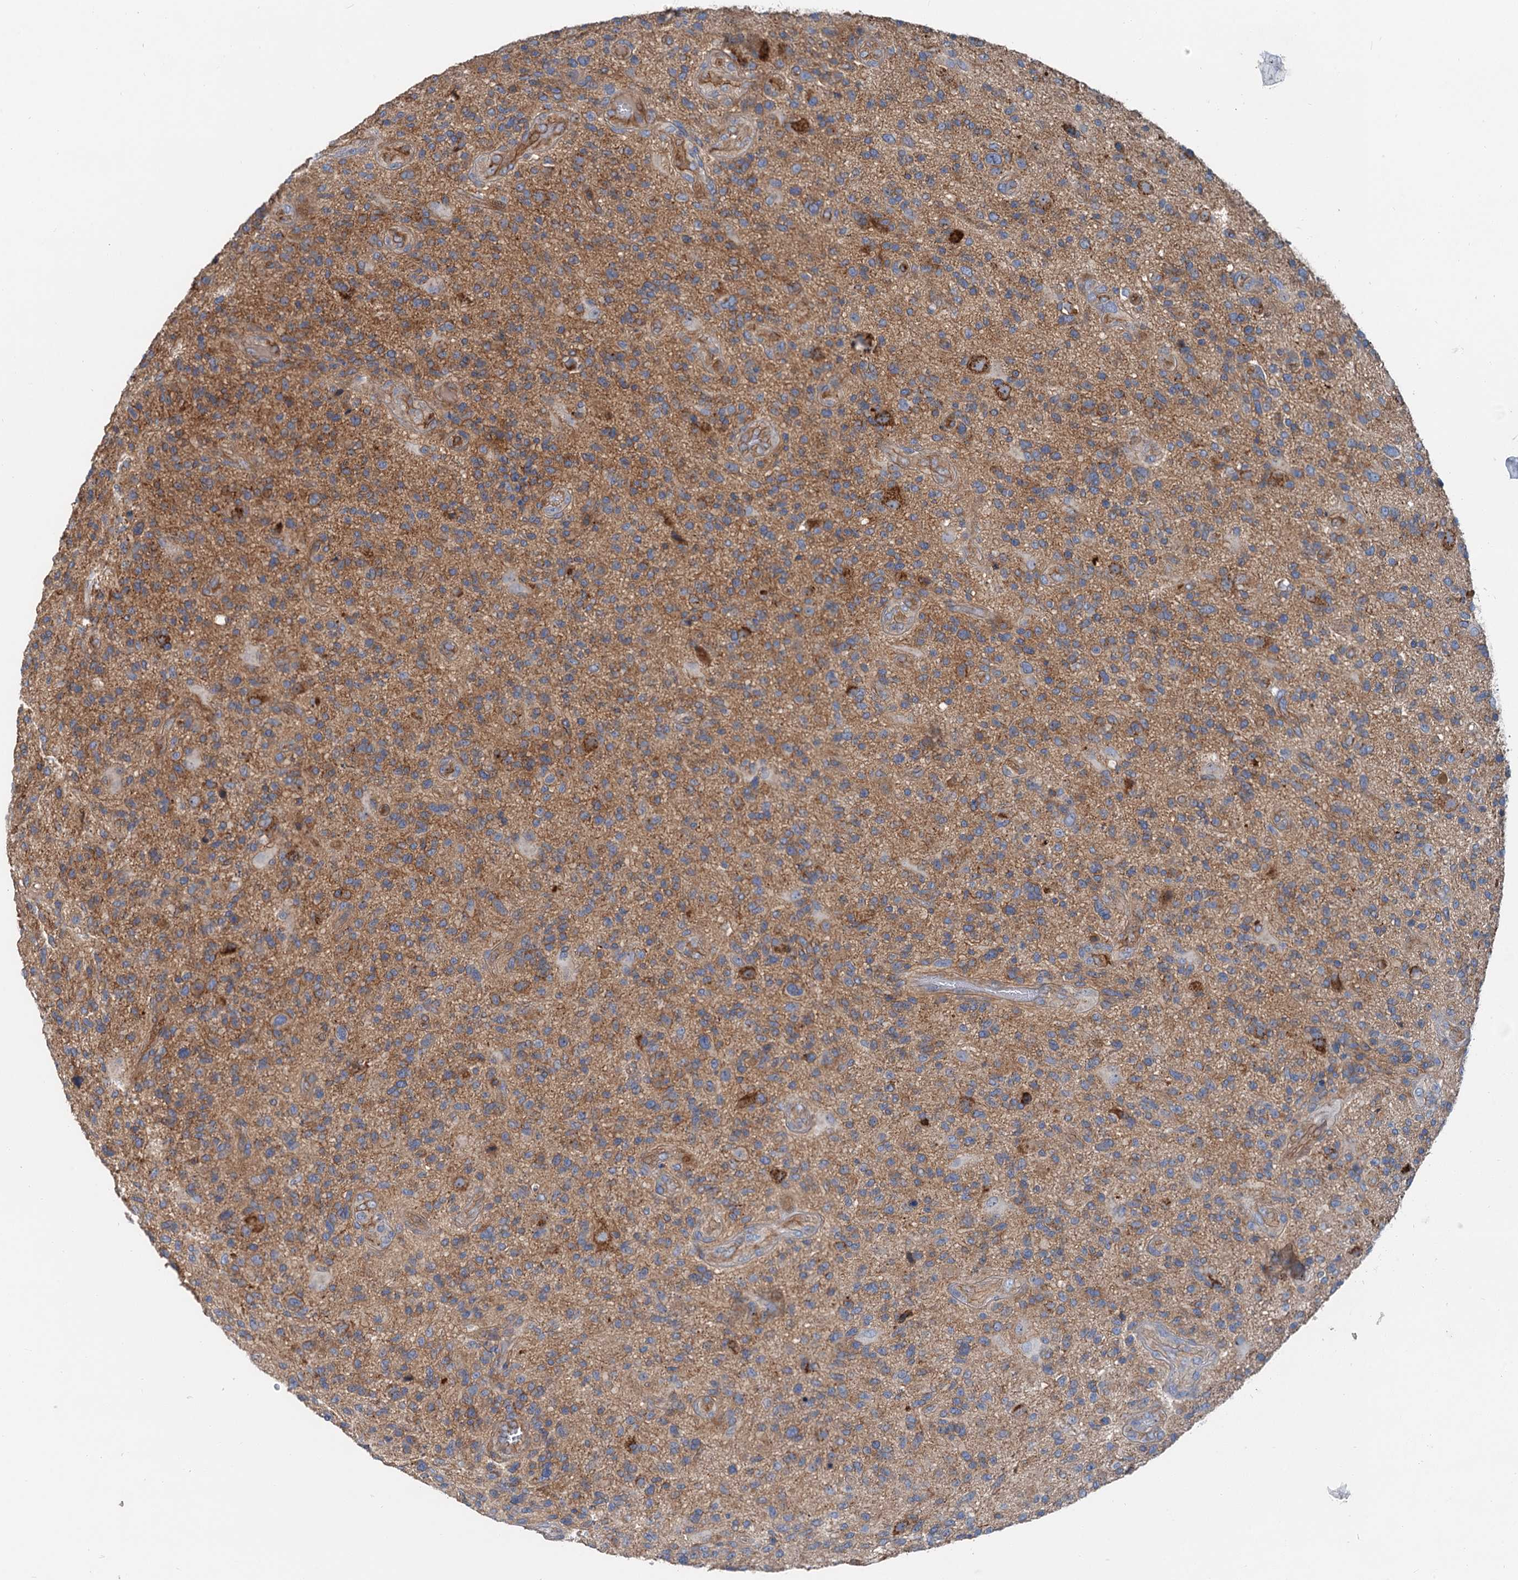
{"staining": {"intensity": "moderate", "quantity": ">75%", "location": "cytoplasmic/membranous"}, "tissue": "glioma", "cell_type": "Tumor cells", "image_type": "cancer", "snomed": [{"axis": "morphology", "description": "Glioma, malignant, High grade"}, {"axis": "topography", "description": "Brain"}], "caption": "DAB (3,3'-diaminobenzidine) immunohistochemical staining of human glioma demonstrates moderate cytoplasmic/membranous protein positivity in approximately >75% of tumor cells.", "gene": "ANKRD26", "patient": {"sex": "male", "age": 47}}